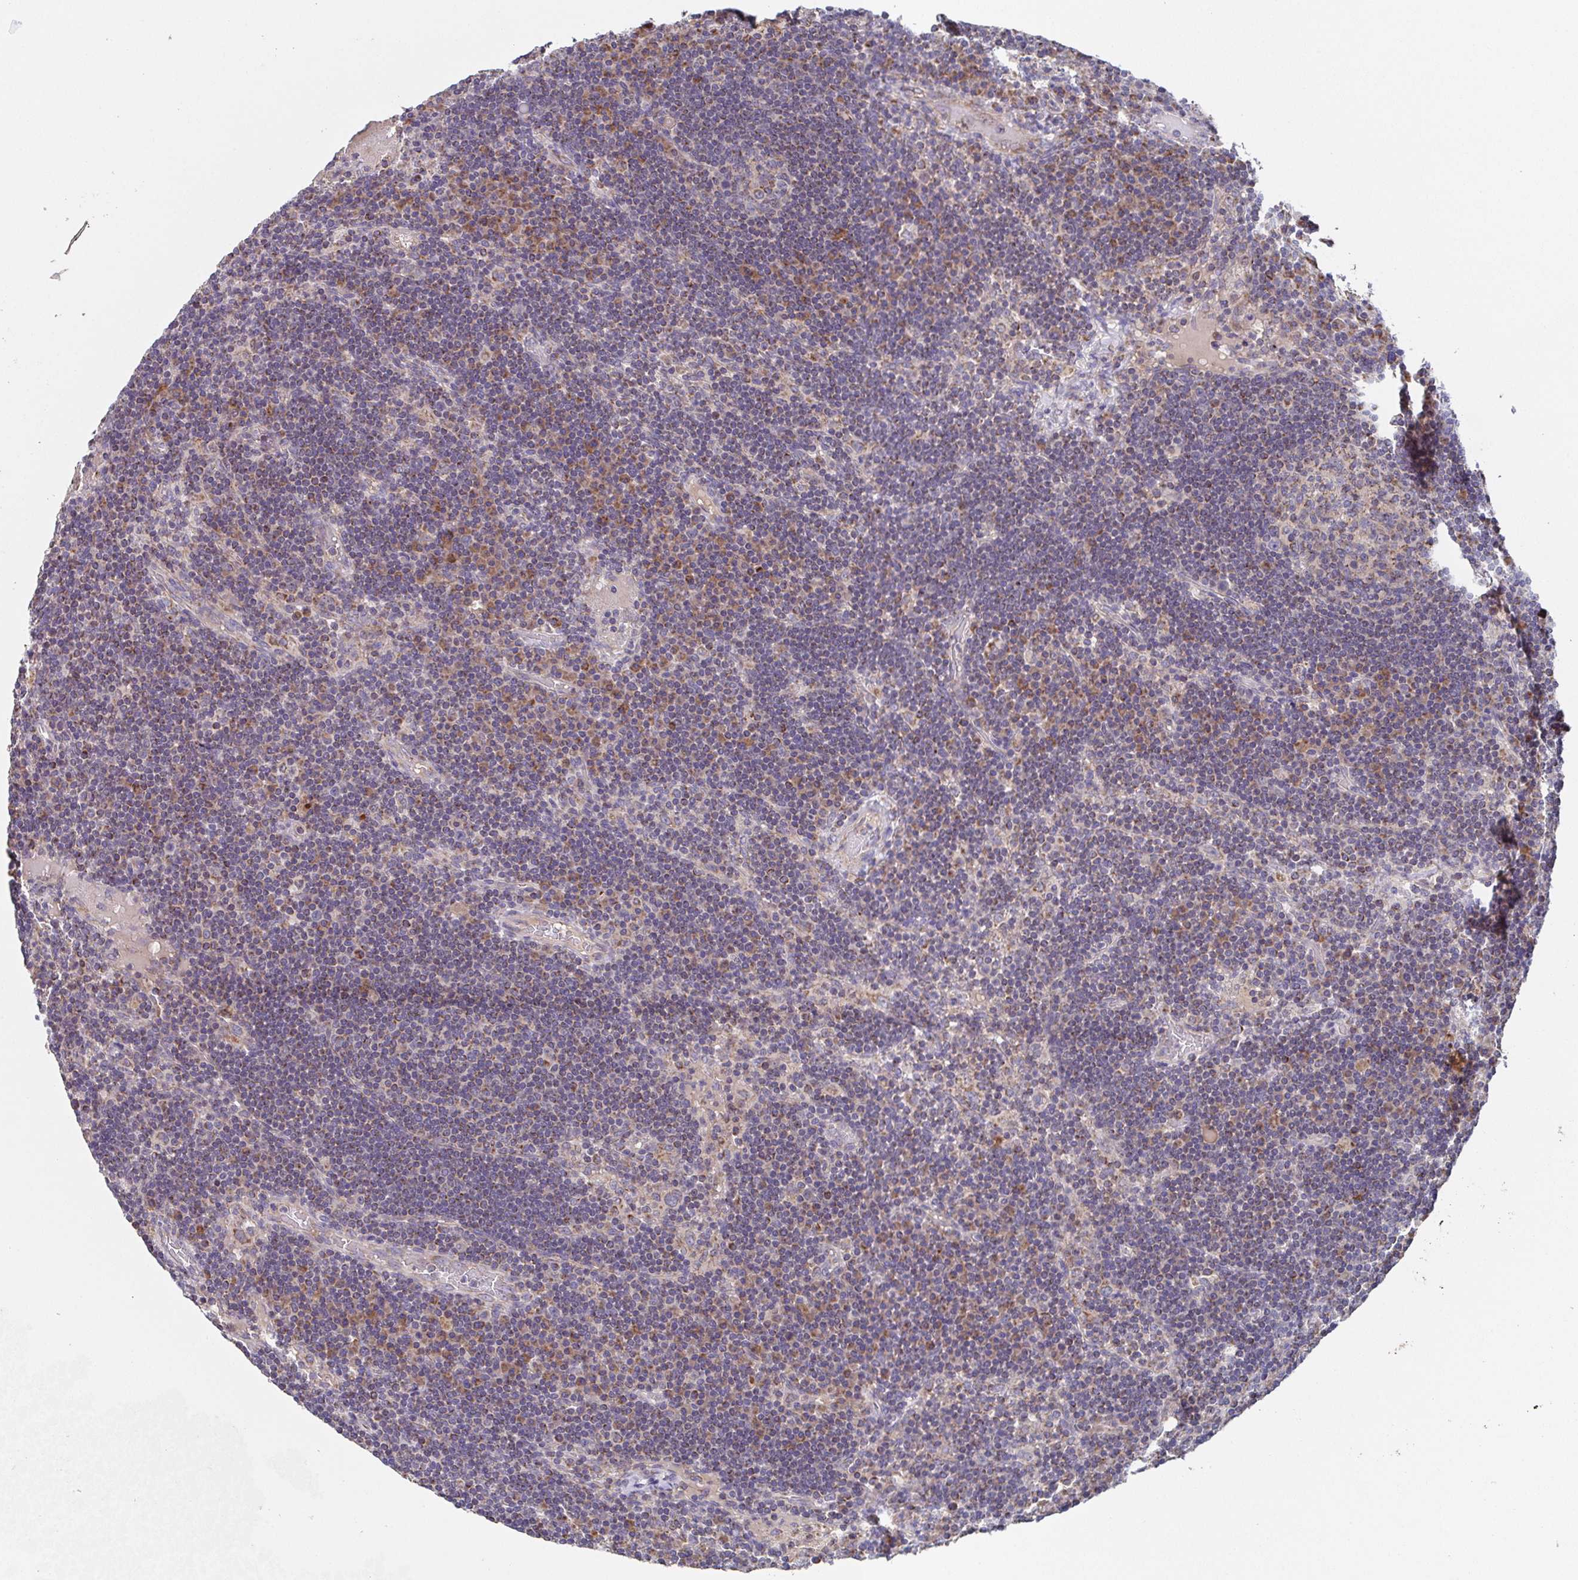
{"staining": {"intensity": "negative", "quantity": "none", "location": "none"}, "tissue": "lymph node", "cell_type": "Germinal center cells", "image_type": "normal", "snomed": [{"axis": "morphology", "description": "Normal tissue, NOS"}, {"axis": "topography", "description": "Lymph node"}], "caption": "Immunohistochemical staining of normal lymph node exhibits no significant positivity in germinal center cells. (Stains: DAB IHC with hematoxylin counter stain, Microscopy: brightfield microscopy at high magnification).", "gene": "MT", "patient": {"sex": "male", "age": 67}}